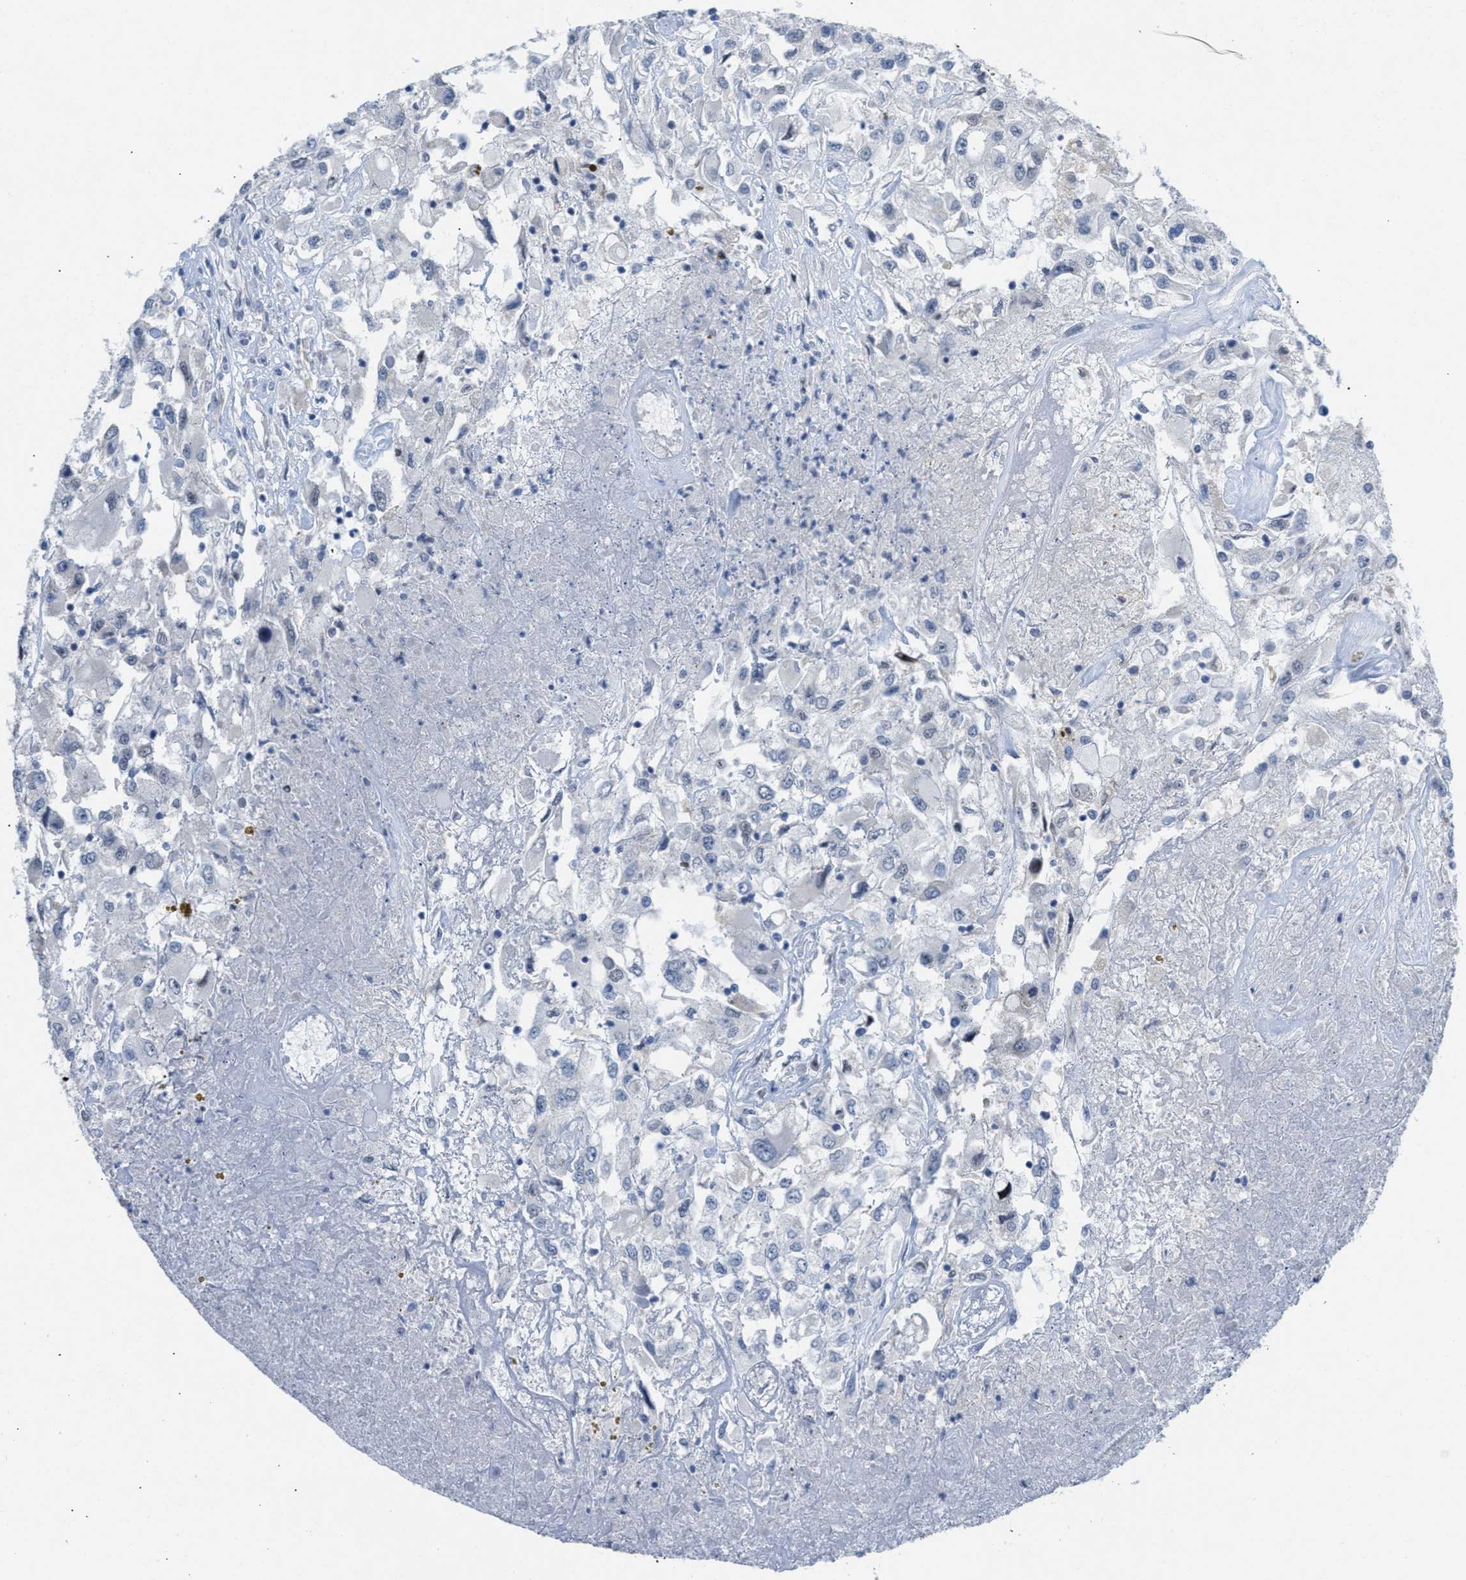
{"staining": {"intensity": "negative", "quantity": "none", "location": "none"}, "tissue": "renal cancer", "cell_type": "Tumor cells", "image_type": "cancer", "snomed": [{"axis": "morphology", "description": "Adenocarcinoma, NOS"}, {"axis": "topography", "description": "Kidney"}], "caption": "A histopathology image of renal adenocarcinoma stained for a protein shows no brown staining in tumor cells.", "gene": "WIPI2", "patient": {"sex": "female", "age": 52}}